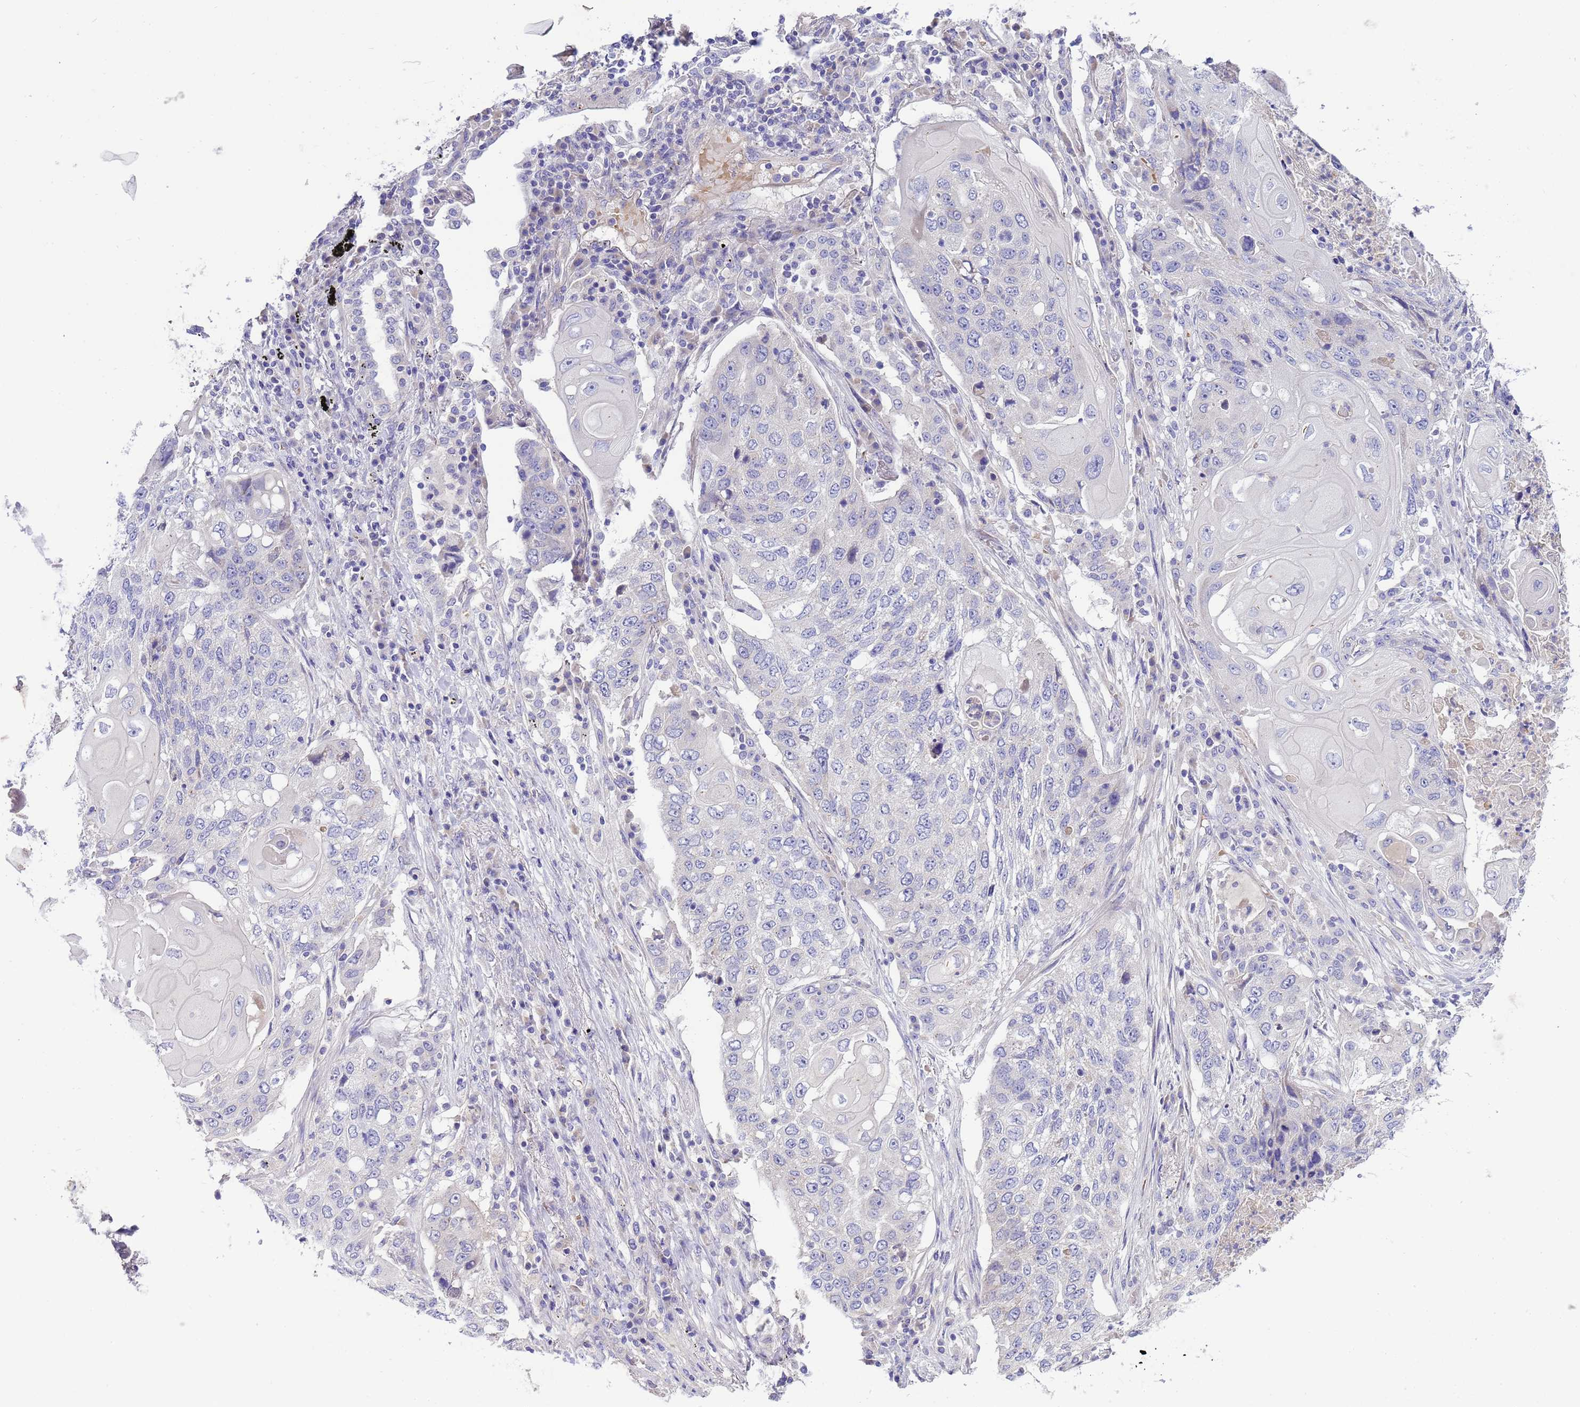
{"staining": {"intensity": "negative", "quantity": "none", "location": "none"}, "tissue": "lung cancer", "cell_type": "Tumor cells", "image_type": "cancer", "snomed": [{"axis": "morphology", "description": "Squamous cell carcinoma, NOS"}, {"axis": "topography", "description": "Lung"}], "caption": "There is no significant staining in tumor cells of squamous cell carcinoma (lung).", "gene": "RIPPLY2", "patient": {"sex": "female", "age": 63}}